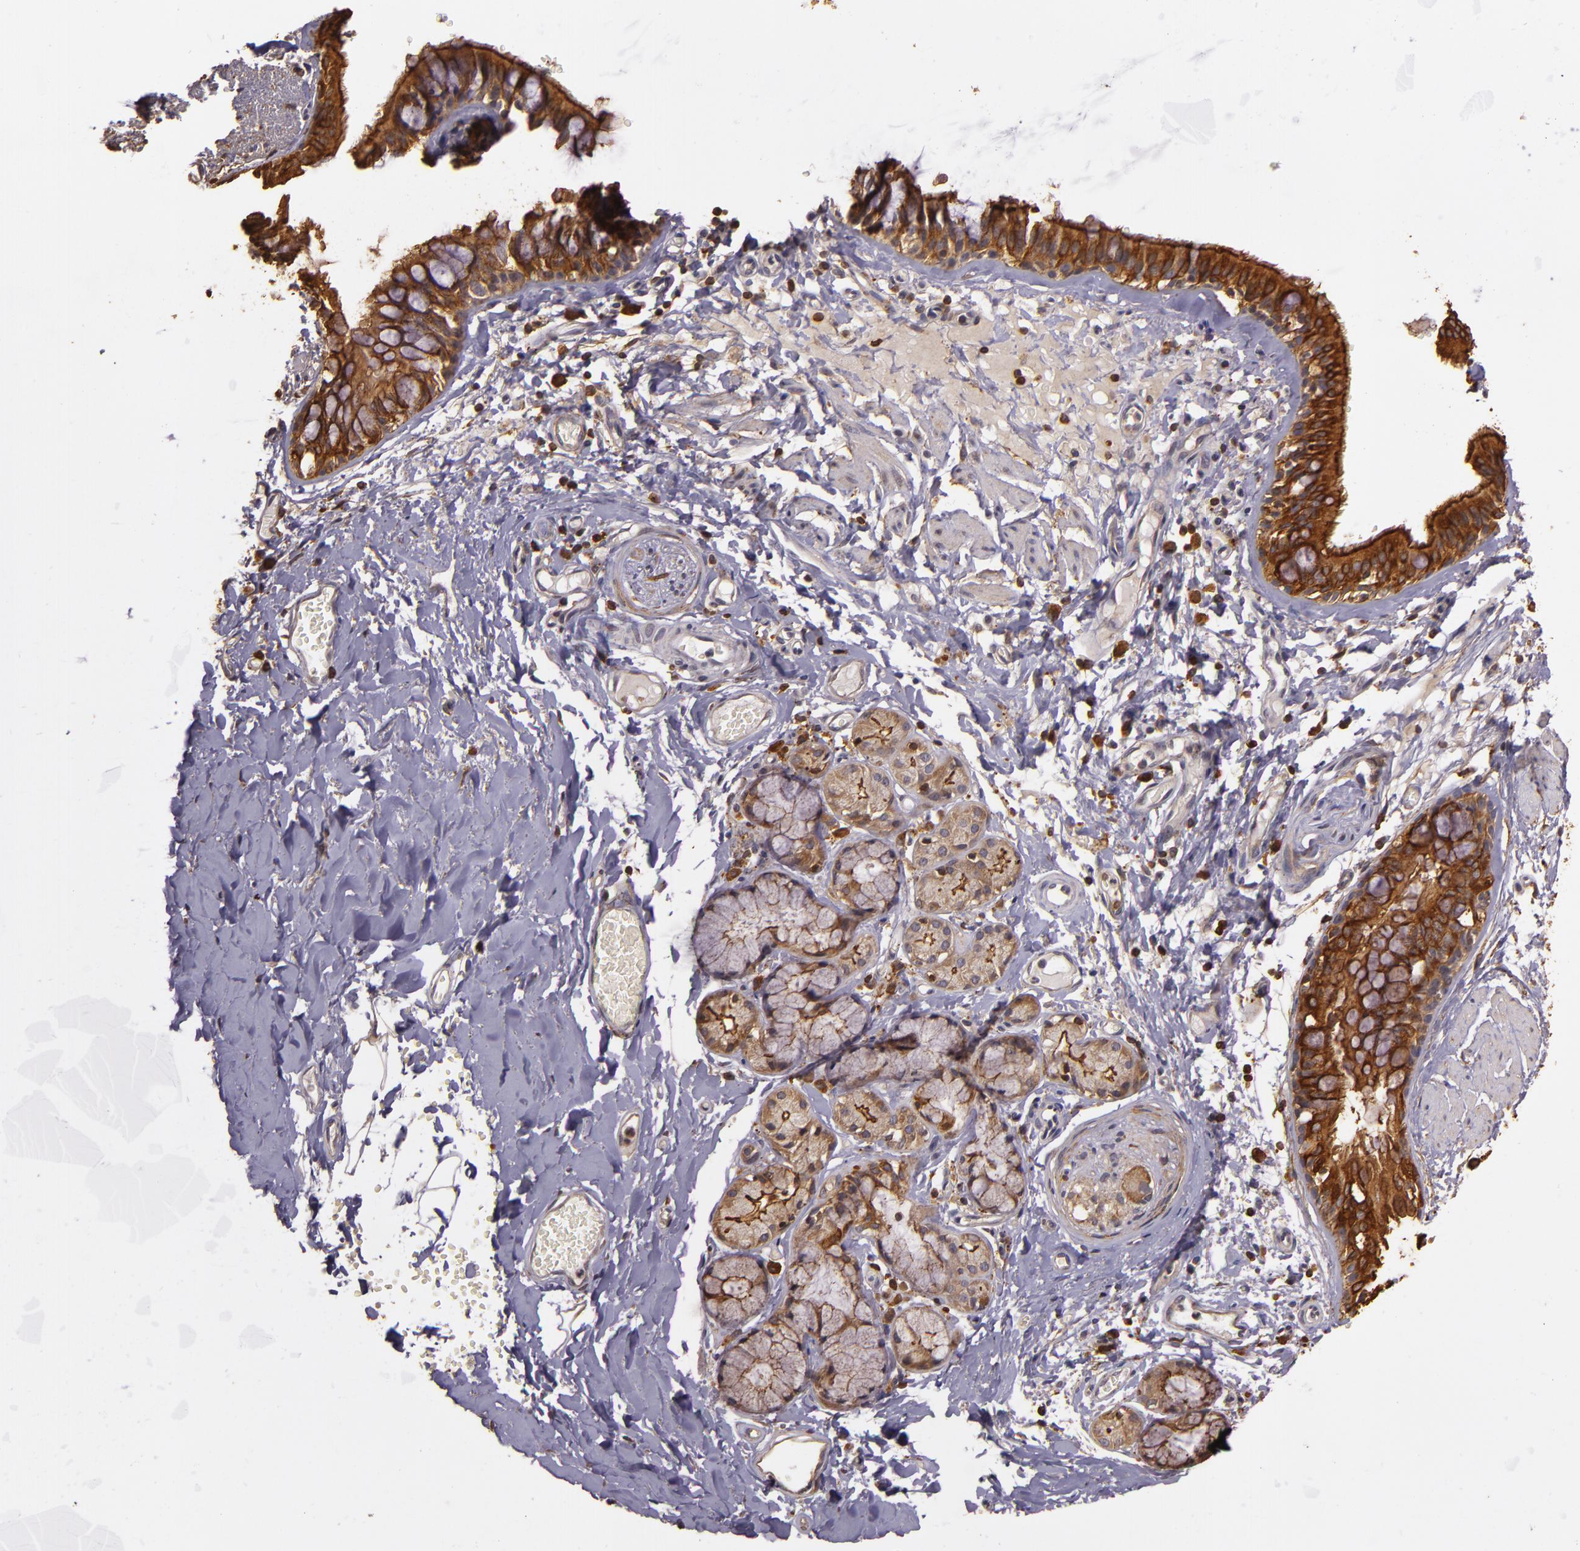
{"staining": {"intensity": "strong", "quantity": ">75%", "location": "cytoplasmic/membranous"}, "tissue": "bronchus", "cell_type": "Respiratory epithelial cells", "image_type": "normal", "snomed": [{"axis": "morphology", "description": "Normal tissue, NOS"}, {"axis": "topography", "description": "Bronchus"}, {"axis": "topography", "description": "Lung"}], "caption": "Strong cytoplasmic/membranous positivity for a protein is identified in approximately >75% of respiratory epithelial cells of unremarkable bronchus using immunohistochemistry.", "gene": "SLC9A3R1", "patient": {"sex": "female", "age": 56}}